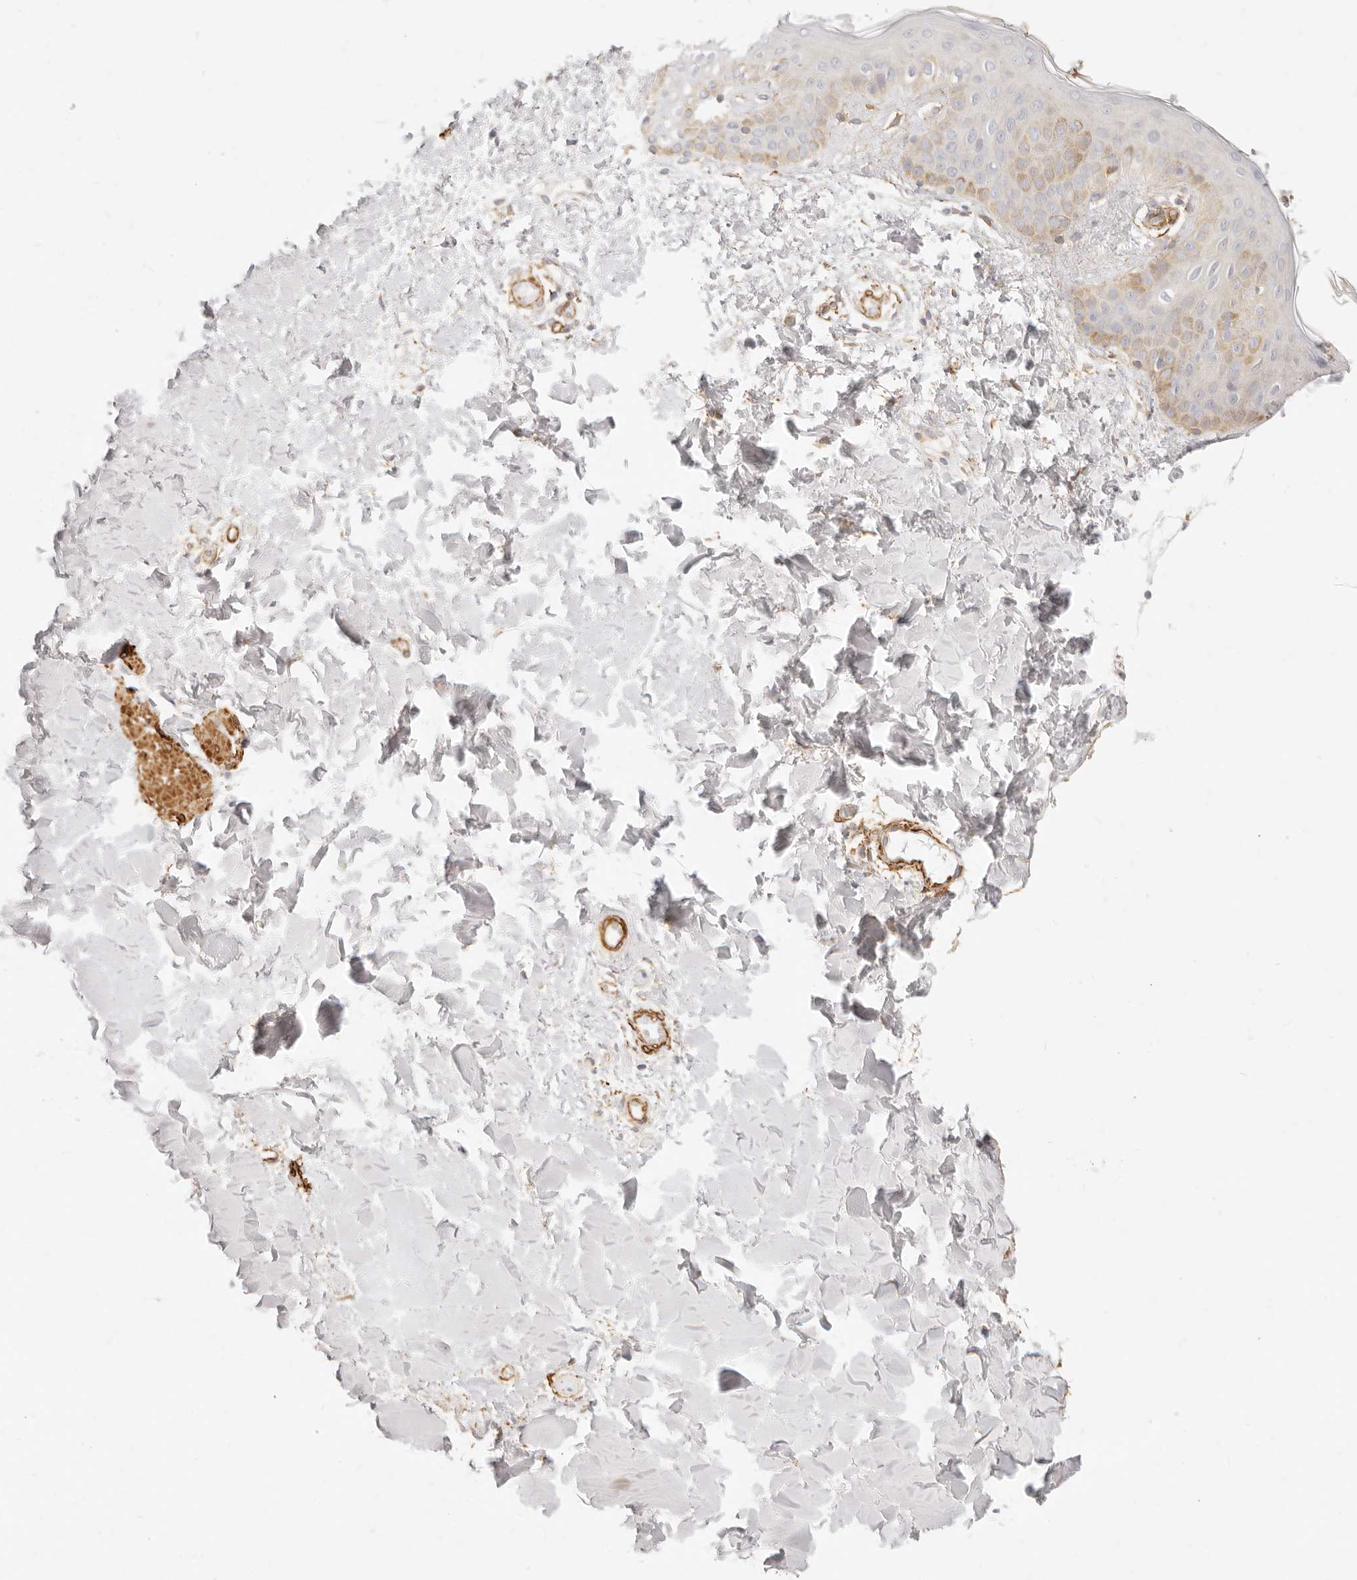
{"staining": {"intensity": "negative", "quantity": "none", "location": "none"}, "tissue": "skin", "cell_type": "Fibroblasts", "image_type": "normal", "snomed": [{"axis": "morphology", "description": "Normal tissue, NOS"}, {"axis": "morphology", "description": "Neoplasm, benign, NOS"}, {"axis": "topography", "description": "Skin"}, {"axis": "topography", "description": "Soft tissue"}], "caption": "DAB immunohistochemical staining of unremarkable skin shows no significant staining in fibroblasts. (DAB (3,3'-diaminobenzidine) immunohistochemistry (IHC) visualized using brightfield microscopy, high magnification).", "gene": "TMTC2", "patient": {"sex": "male", "age": 26}}